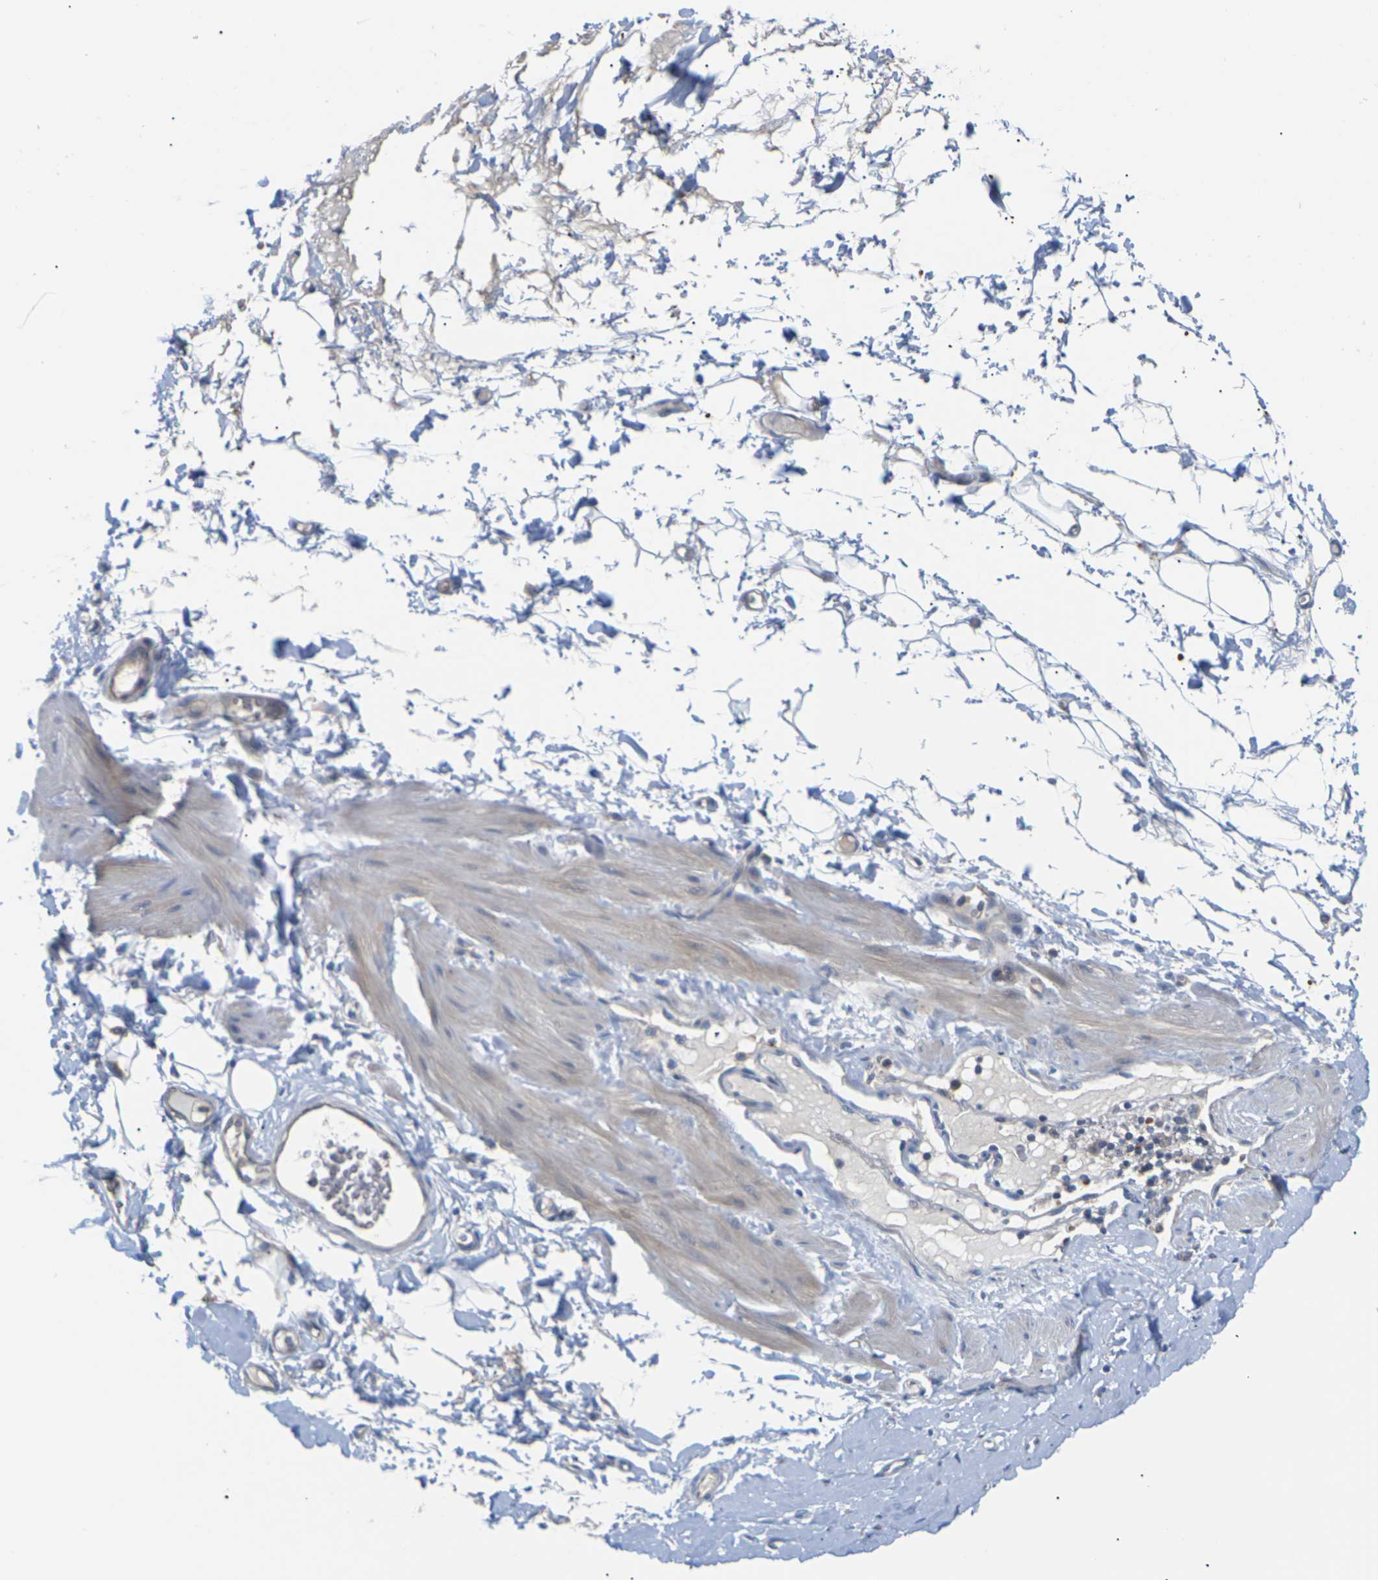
{"staining": {"intensity": "negative", "quantity": "none", "location": "none"}, "tissue": "adipose tissue", "cell_type": "Adipocytes", "image_type": "normal", "snomed": [{"axis": "morphology", "description": "Normal tissue, NOS"}, {"axis": "morphology", "description": "Adenocarcinoma, NOS"}, {"axis": "topography", "description": "Esophagus"}], "caption": "Adipocytes show no significant protein expression in normal adipose tissue.", "gene": "TMCO4", "patient": {"sex": "male", "age": 62}}